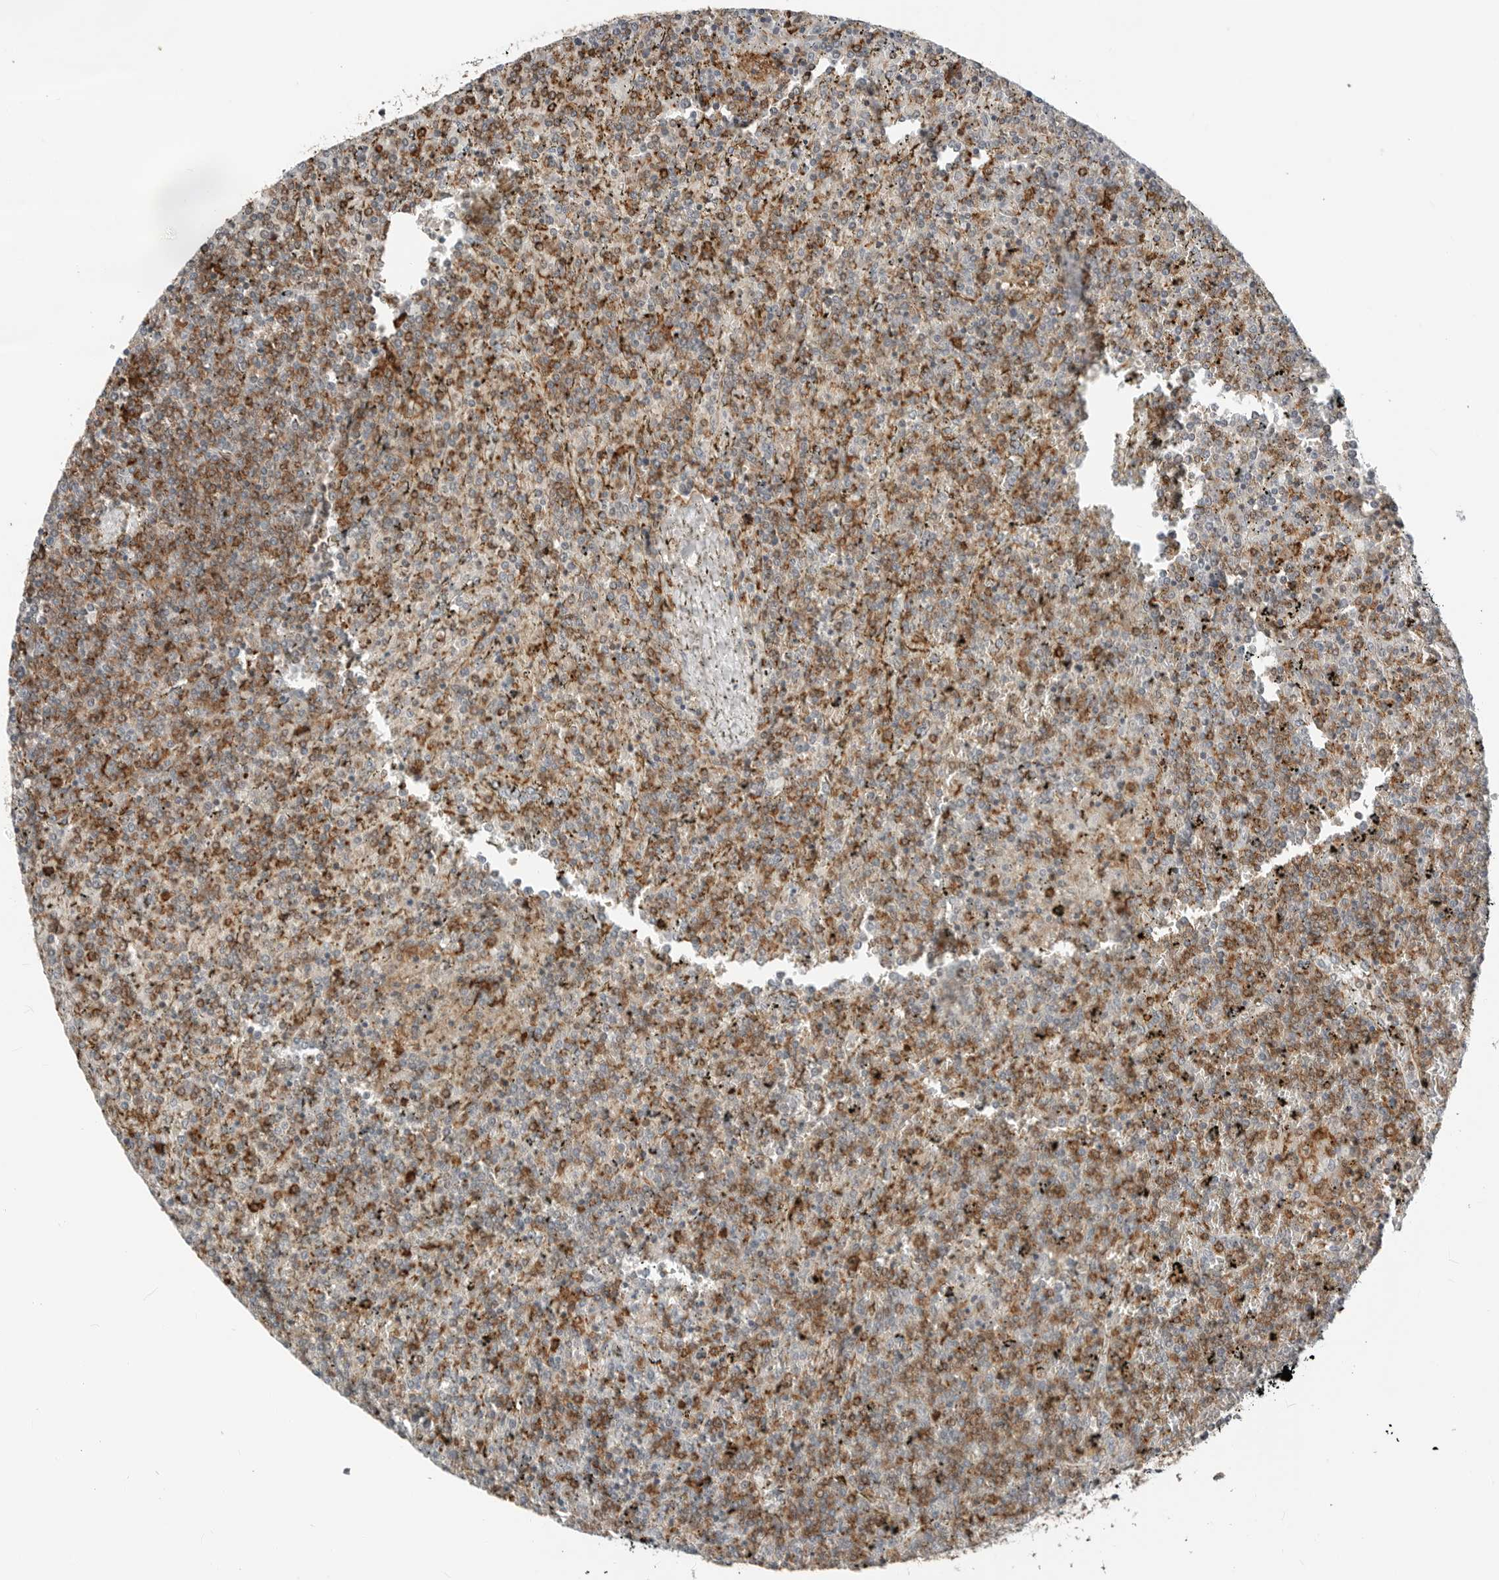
{"staining": {"intensity": "moderate", "quantity": ">75%", "location": "cytoplasmic/membranous"}, "tissue": "lymphoma", "cell_type": "Tumor cells", "image_type": "cancer", "snomed": [{"axis": "morphology", "description": "Malignant lymphoma, non-Hodgkin's type, Low grade"}, {"axis": "topography", "description": "Spleen"}], "caption": "Malignant lymphoma, non-Hodgkin's type (low-grade) stained with a protein marker displays moderate staining in tumor cells.", "gene": "LEFTY2", "patient": {"sex": "female", "age": 19}}